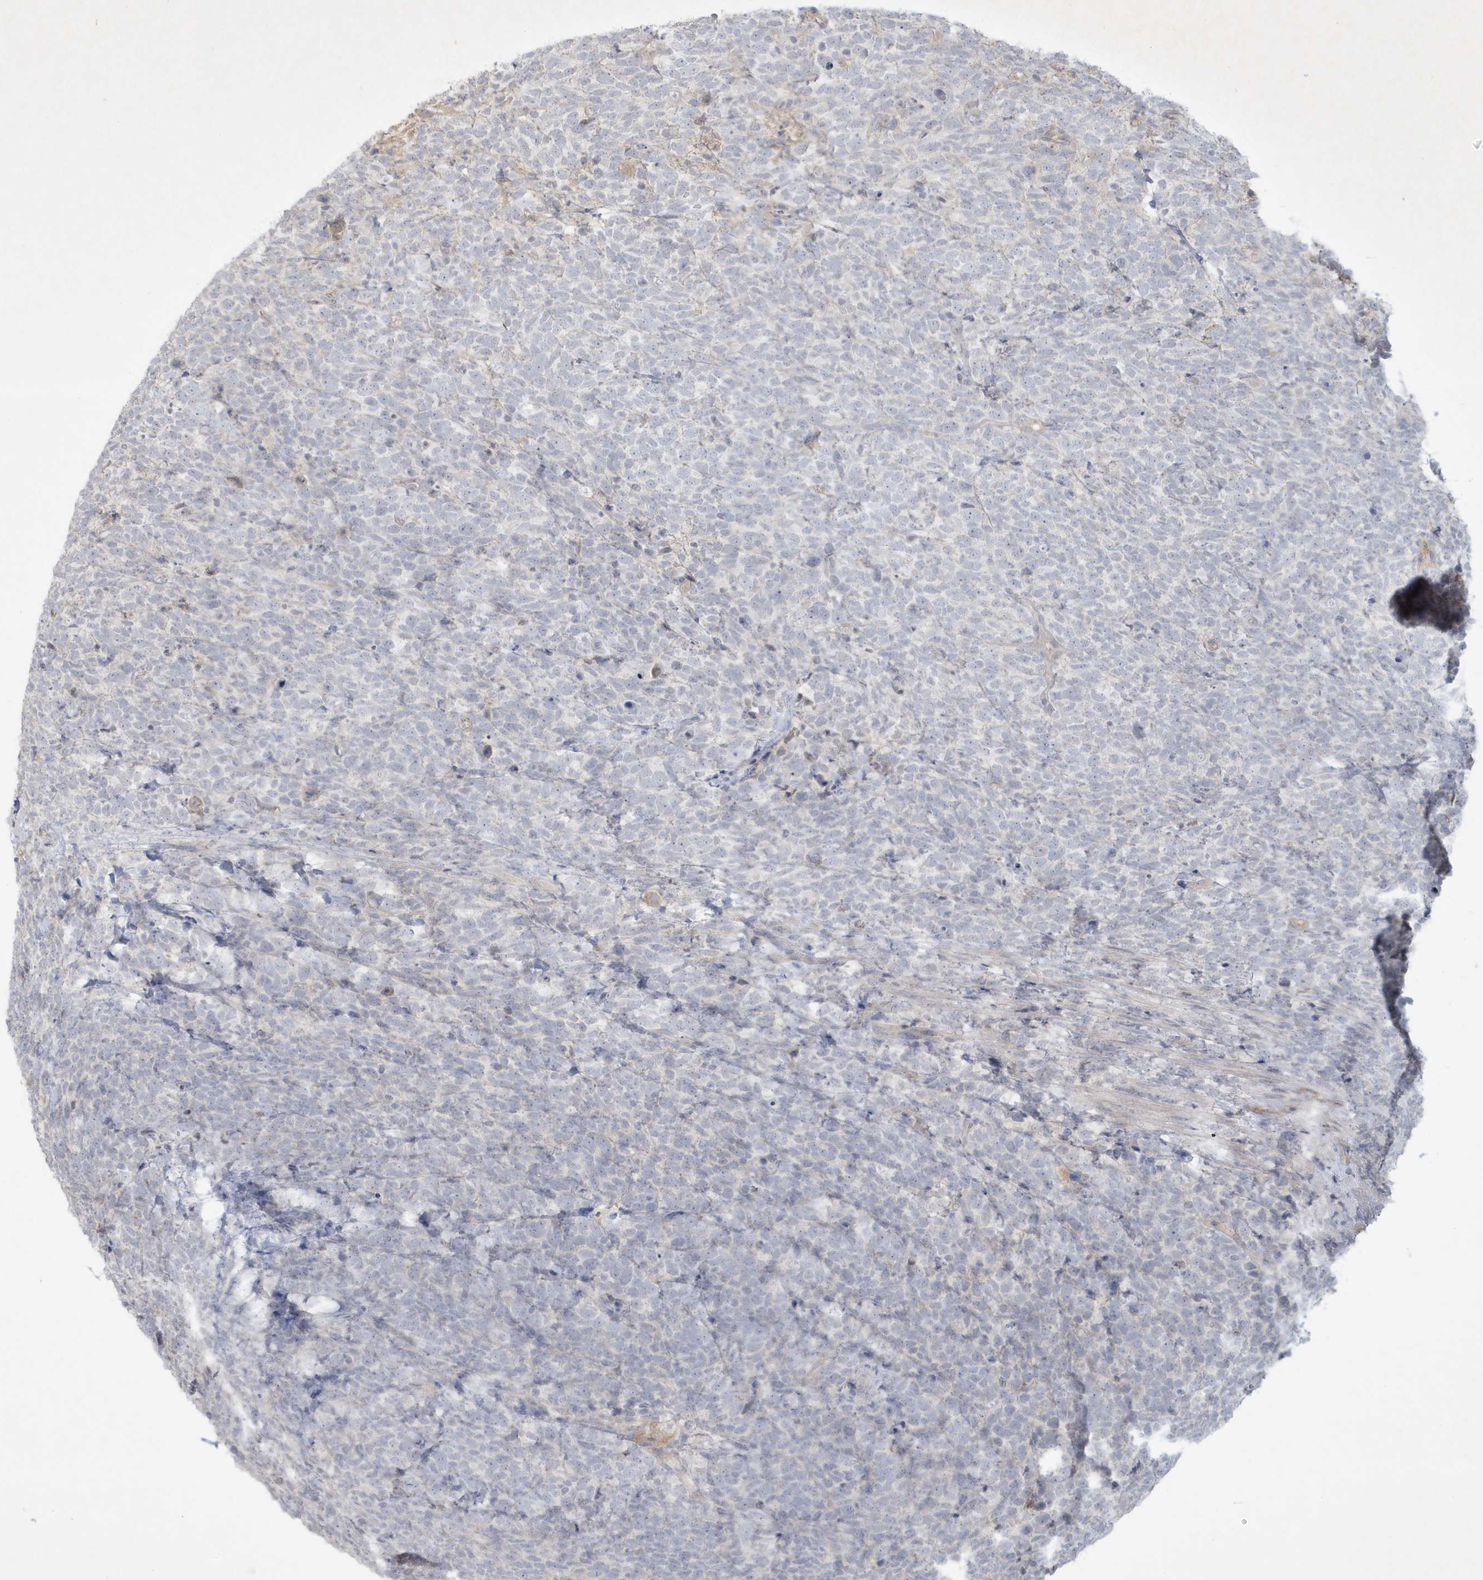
{"staining": {"intensity": "negative", "quantity": "none", "location": "none"}, "tissue": "urothelial cancer", "cell_type": "Tumor cells", "image_type": "cancer", "snomed": [{"axis": "morphology", "description": "Urothelial carcinoma, High grade"}, {"axis": "topography", "description": "Urinary bladder"}], "caption": "Immunohistochemistry (IHC) photomicrograph of human urothelial carcinoma (high-grade) stained for a protein (brown), which demonstrates no staining in tumor cells.", "gene": "CCDC24", "patient": {"sex": "female", "age": 82}}